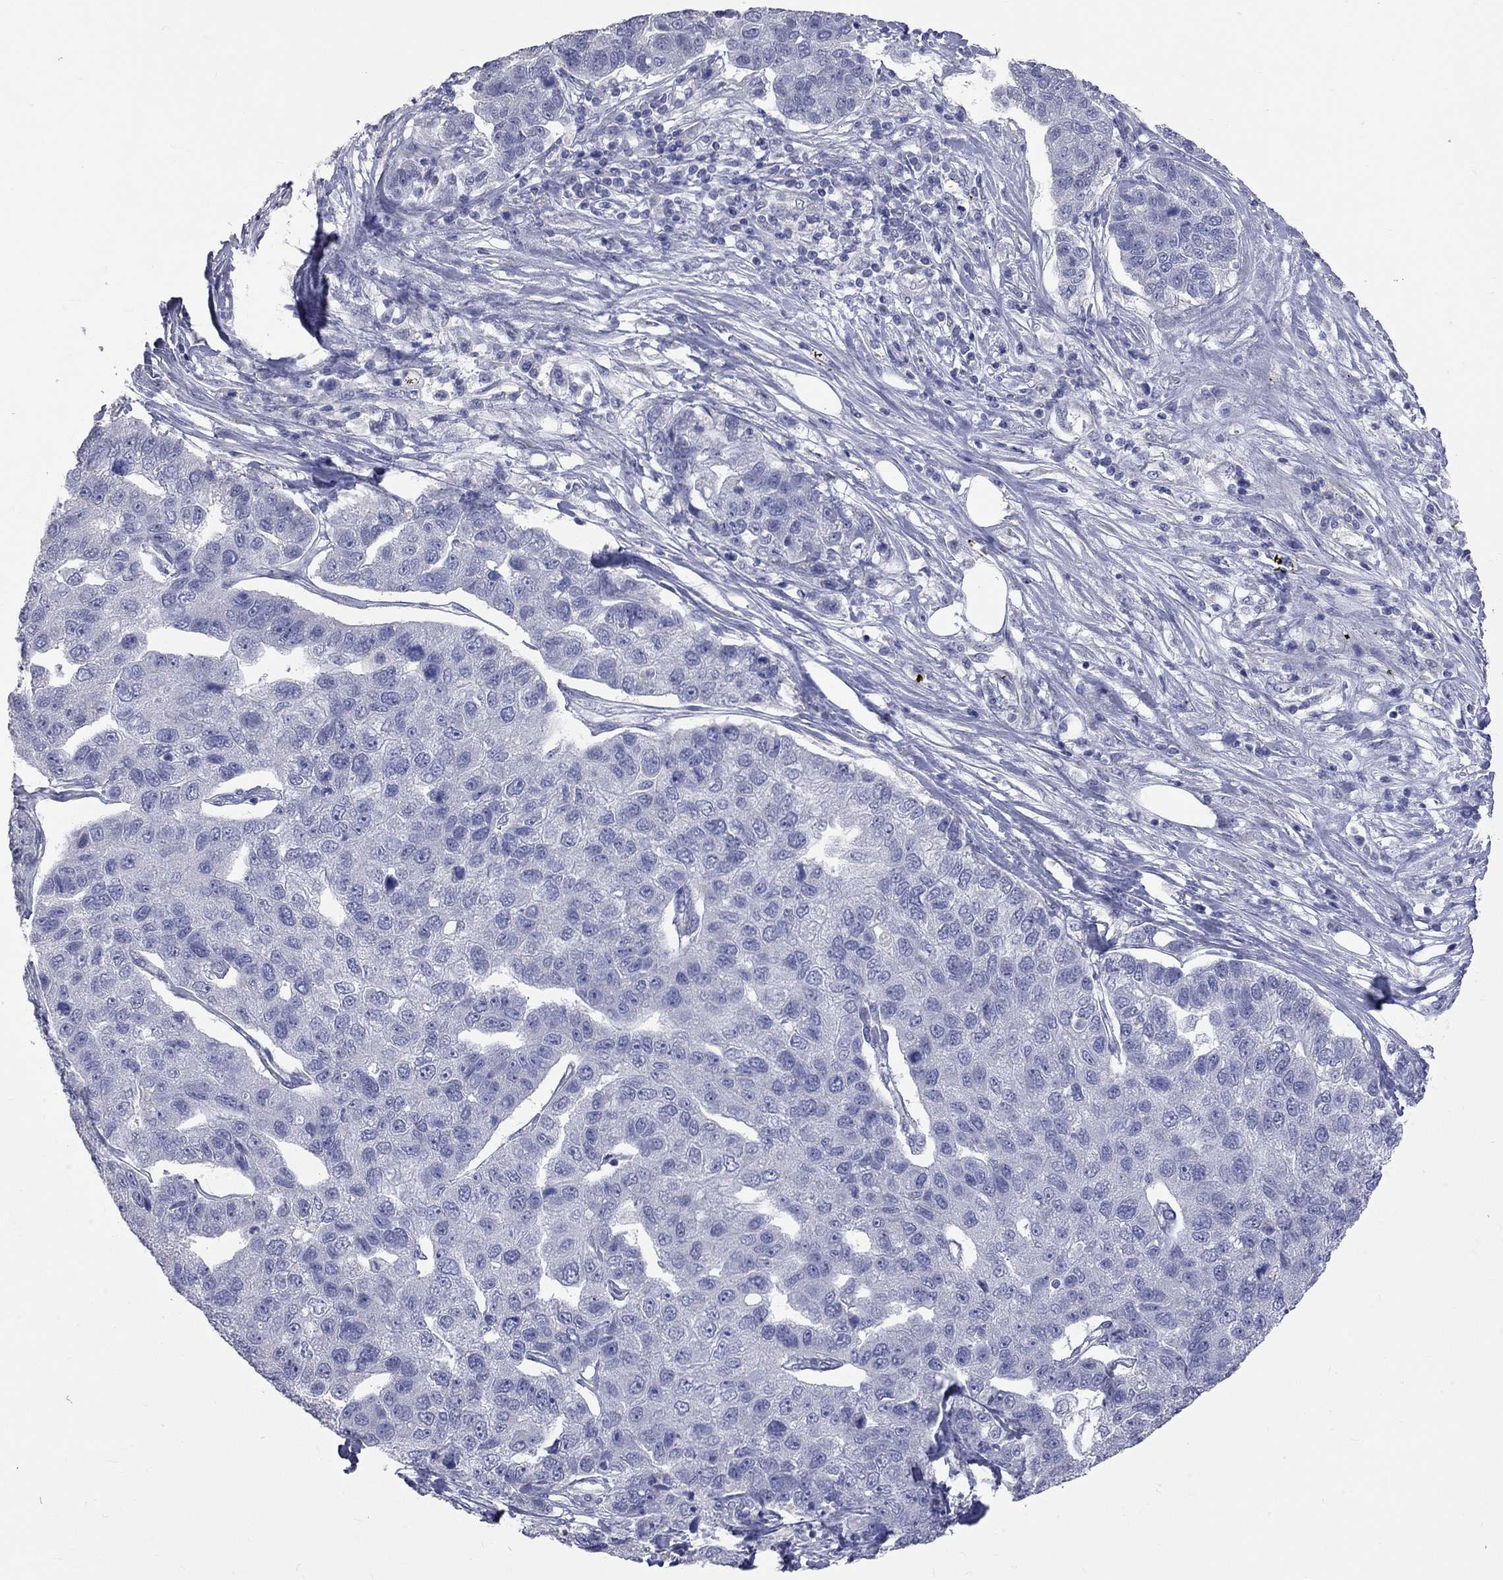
{"staining": {"intensity": "negative", "quantity": "none", "location": "none"}, "tissue": "pancreatic cancer", "cell_type": "Tumor cells", "image_type": "cancer", "snomed": [{"axis": "morphology", "description": "Adenocarcinoma, NOS"}, {"axis": "topography", "description": "Pancreas"}], "caption": "IHC of pancreatic cancer (adenocarcinoma) demonstrates no positivity in tumor cells.", "gene": "OPRK1", "patient": {"sex": "female", "age": 61}}